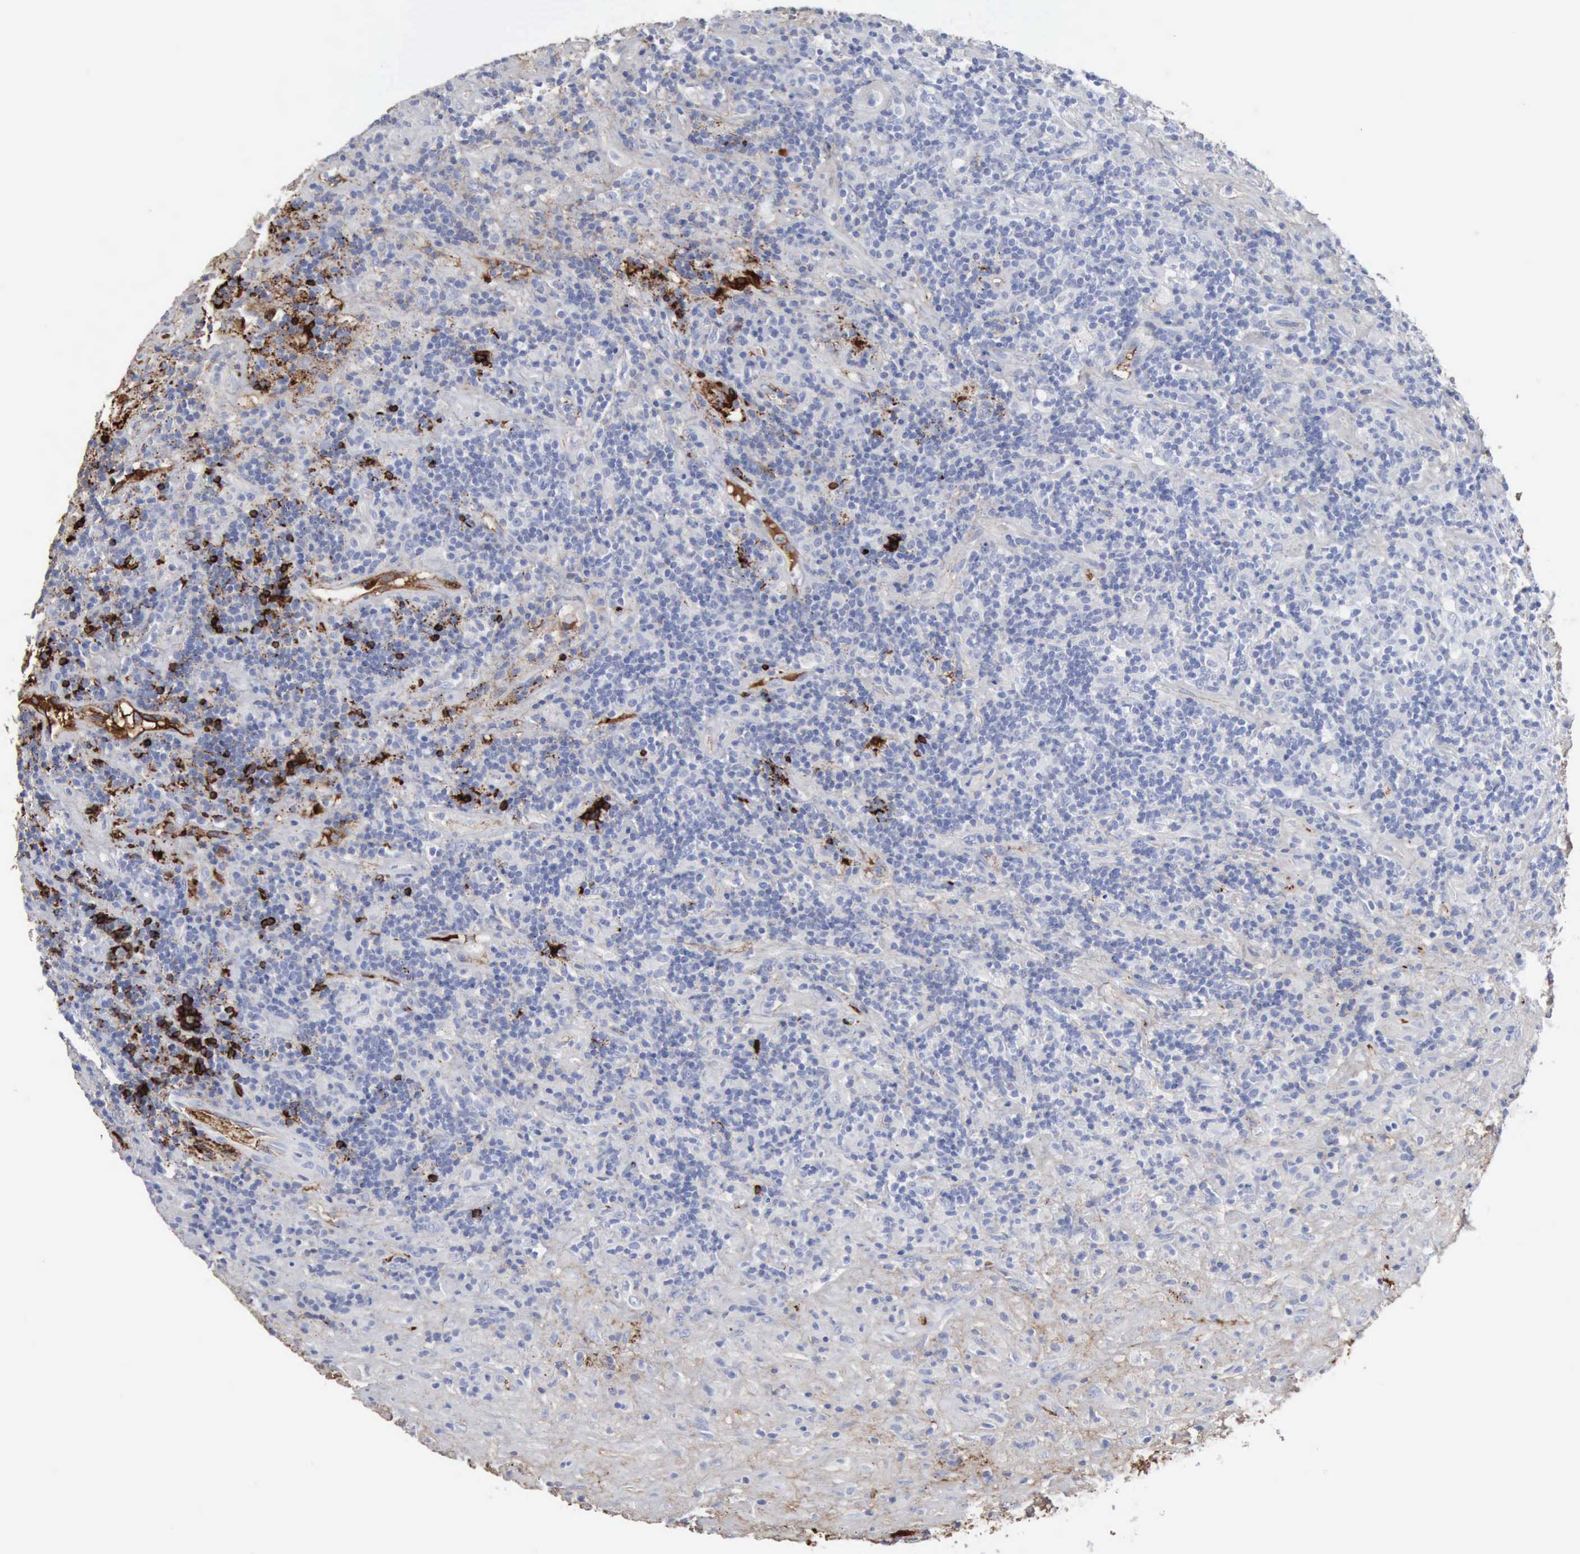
{"staining": {"intensity": "negative", "quantity": "none", "location": "none"}, "tissue": "lymphoma", "cell_type": "Tumor cells", "image_type": "cancer", "snomed": [{"axis": "morphology", "description": "Hodgkin's disease, NOS"}, {"axis": "topography", "description": "Lymph node"}], "caption": "High power microscopy micrograph of an immunohistochemistry (IHC) photomicrograph of lymphoma, revealing no significant staining in tumor cells.", "gene": "C4BPA", "patient": {"sex": "male", "age": 46}}